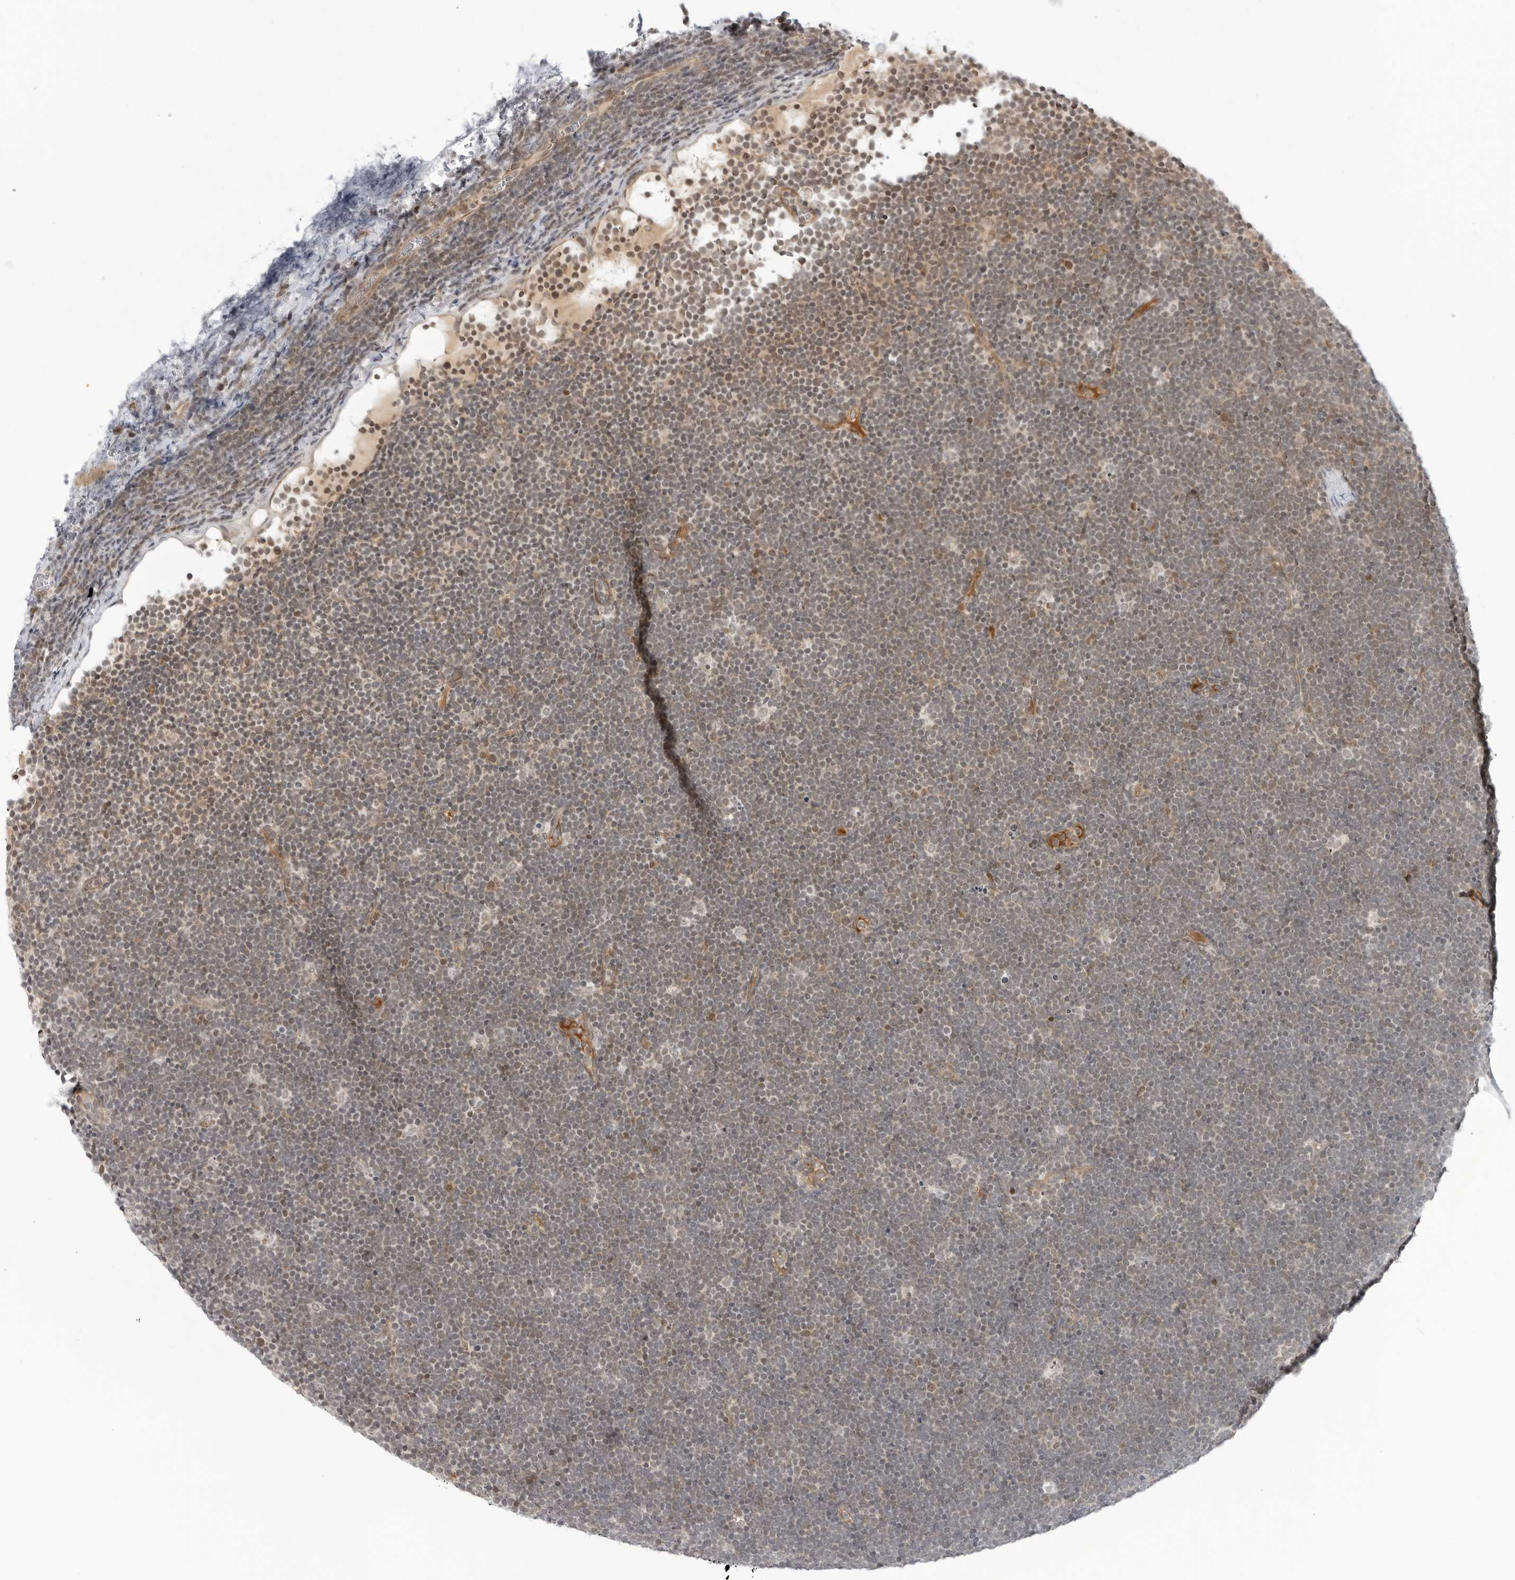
{"staining": {"intensity": "weak", "quantity": "<25%", "location": "nuclear"}, "tissue": "lymphoma", "cell_type": "Tumor cells", "image_type": "cancer", "snomed": [{"axis": "morphology", "description": "Malignant lymphoma, non-Hodgkin's type, High grade"}, {"axis": "topography", "description": "Lymph node"}], "caption": "An image of malignant lymphoma, non-Hodgkin's type (high-grade) stained for a protein exhibits no brown staining in tumor cells.", "gene": "SUGCT", "patient": {"sex": "male", "age": 13}}